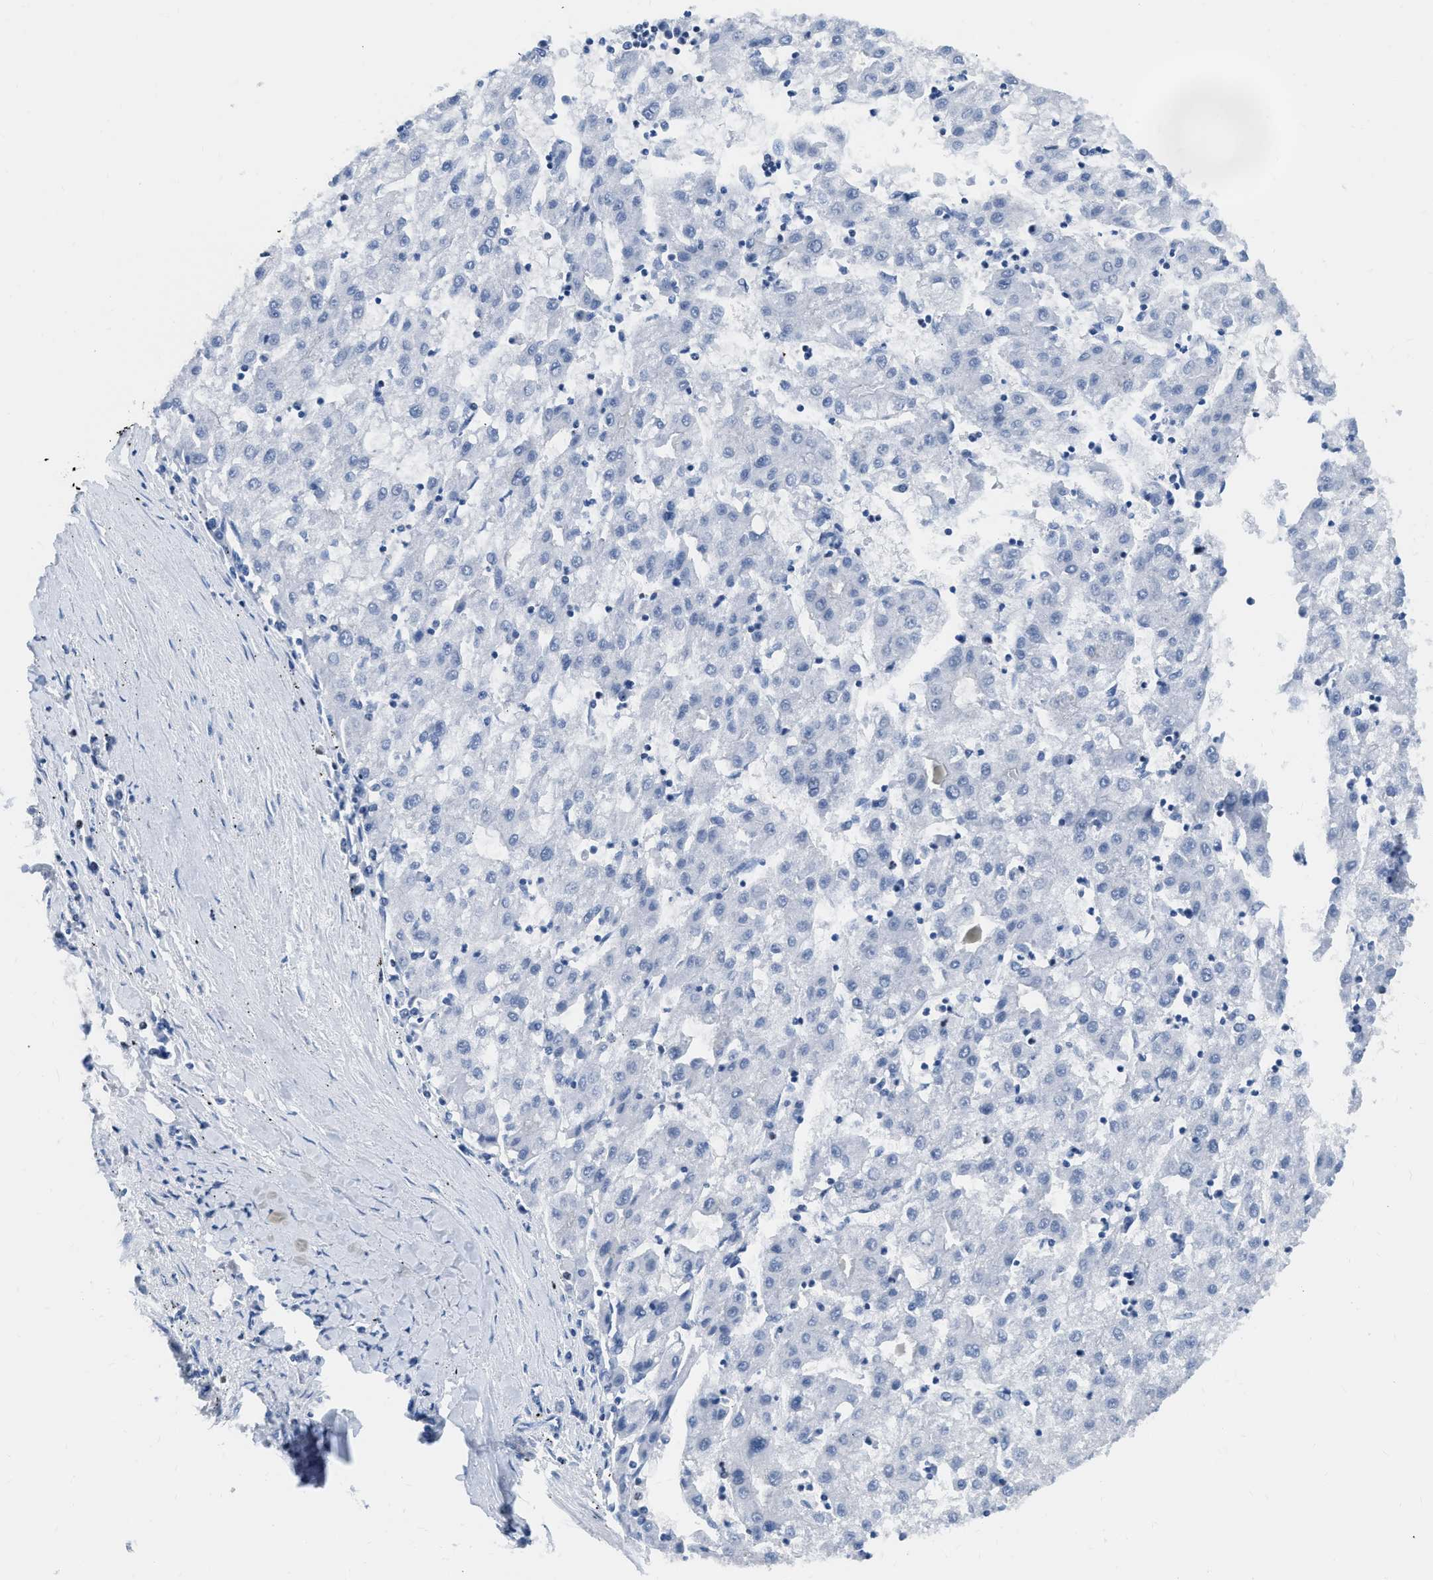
{"staining": {"intensity": "negative", "quantity": "none", "location": "none"}, "tissue": "liver cancer", "cell_type": "Tumor cells", "image_type": "cancer", "snomed": [{"axis": "morphology", "description": "Carcinoma, Hepatocellular, NOS"}, {"axis": "topography", "description": "Liver"}], "caption": "Micrograph shows no significant protein positivity in tumor cells of liver cancer (hepatocellular carcinoma).", "gene": "TCF7", "patient": {"sex": "male", "age": 72}}